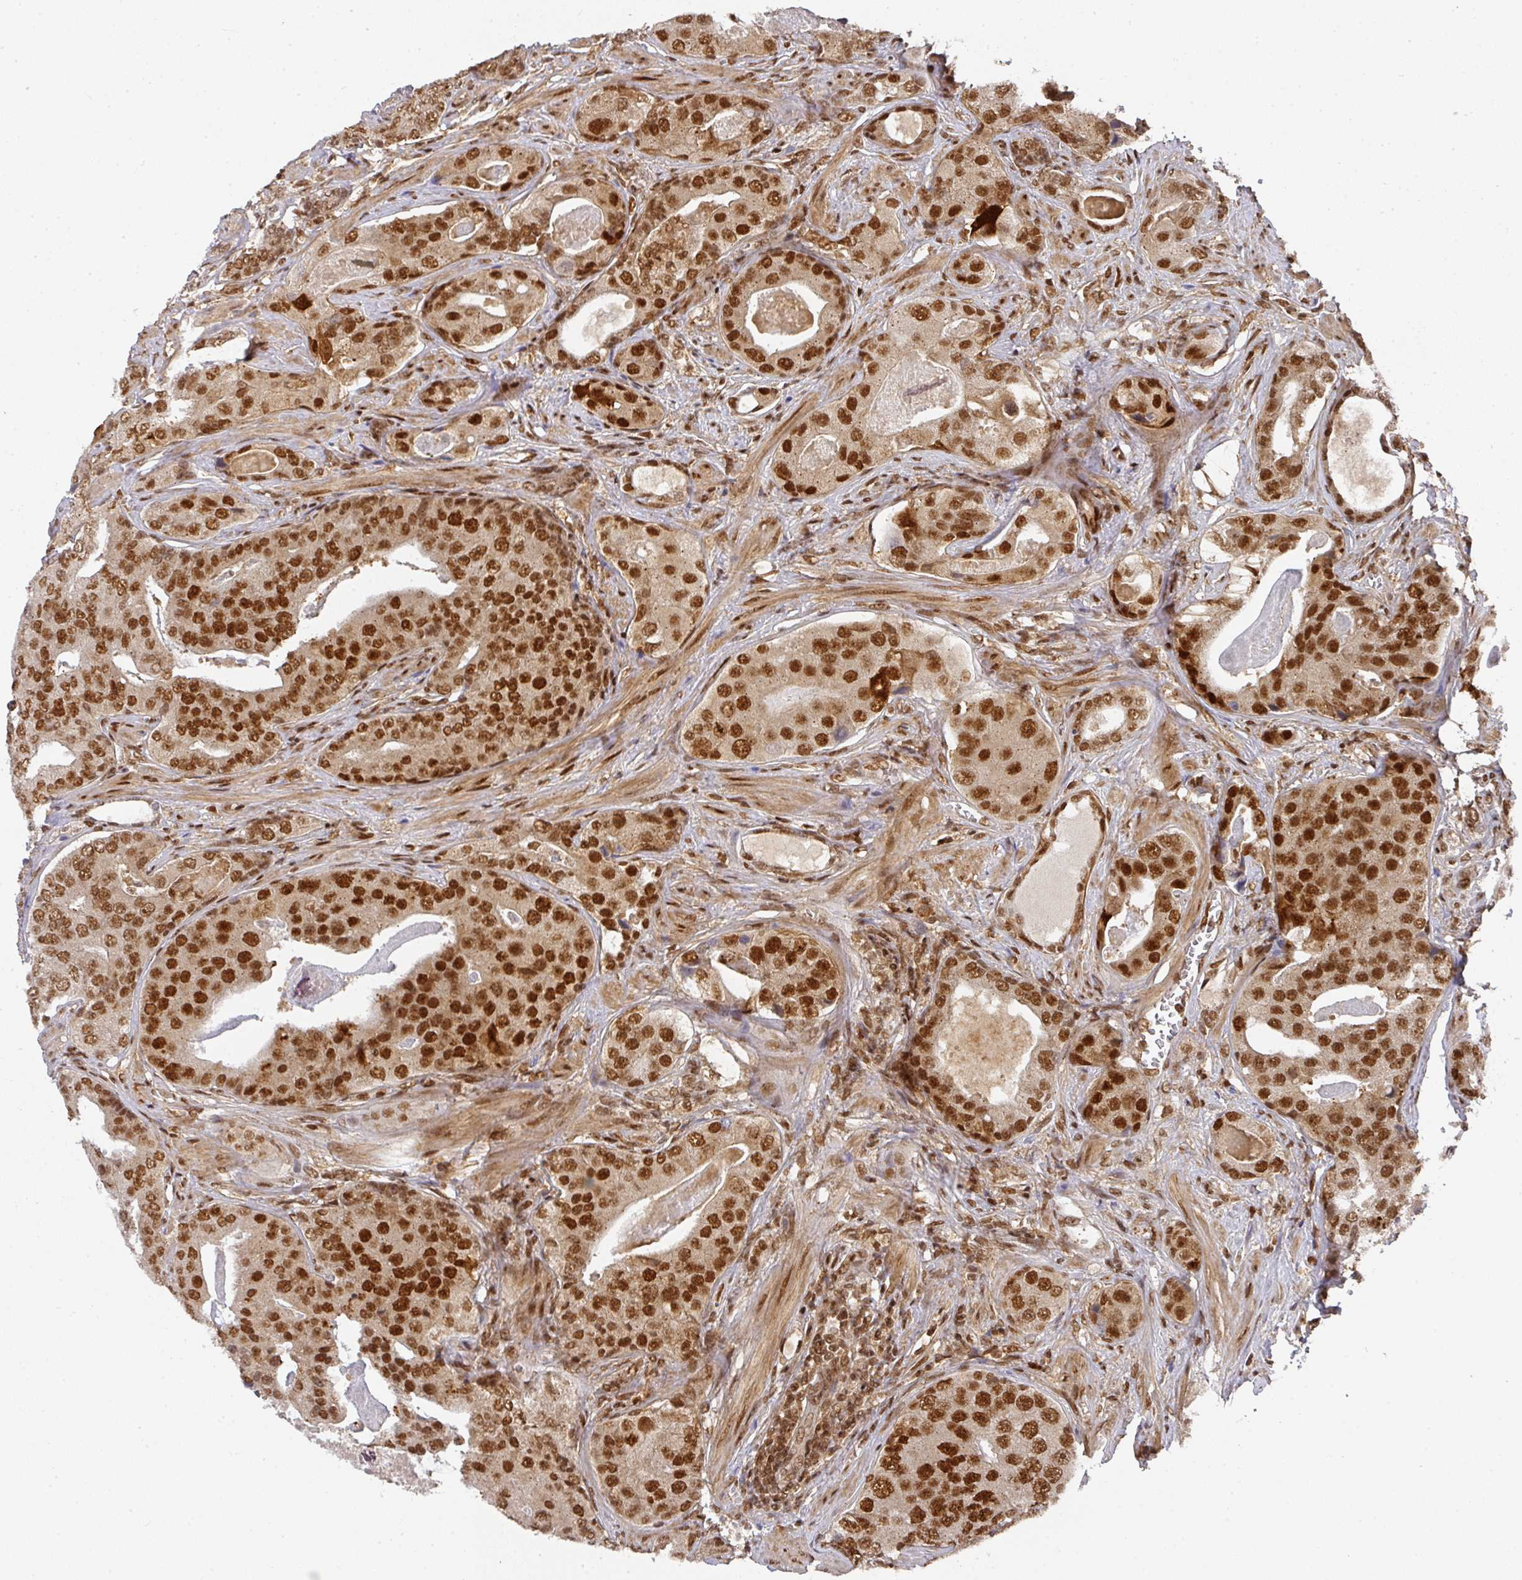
{"staining": {"intensity": "strong", "quantity": ">75%", "location": "nuclear"}, "tissue": "prostate cancer", "cell_type": "Tumor cells", "image_type": "cancer", "snomed": [{"axis": "morphology", "description": "Adenocarcinoma, High grade"}, {"axis": "topography", "description": "Prostate"}], "caption": "DAB immunohistochemical staining of human prostate cancer exhibits strong nuclear protein staining in approximately >75% of tumor cells.", "gene": "DIDO1", "patient": {"sex": "male", "age": 71}}